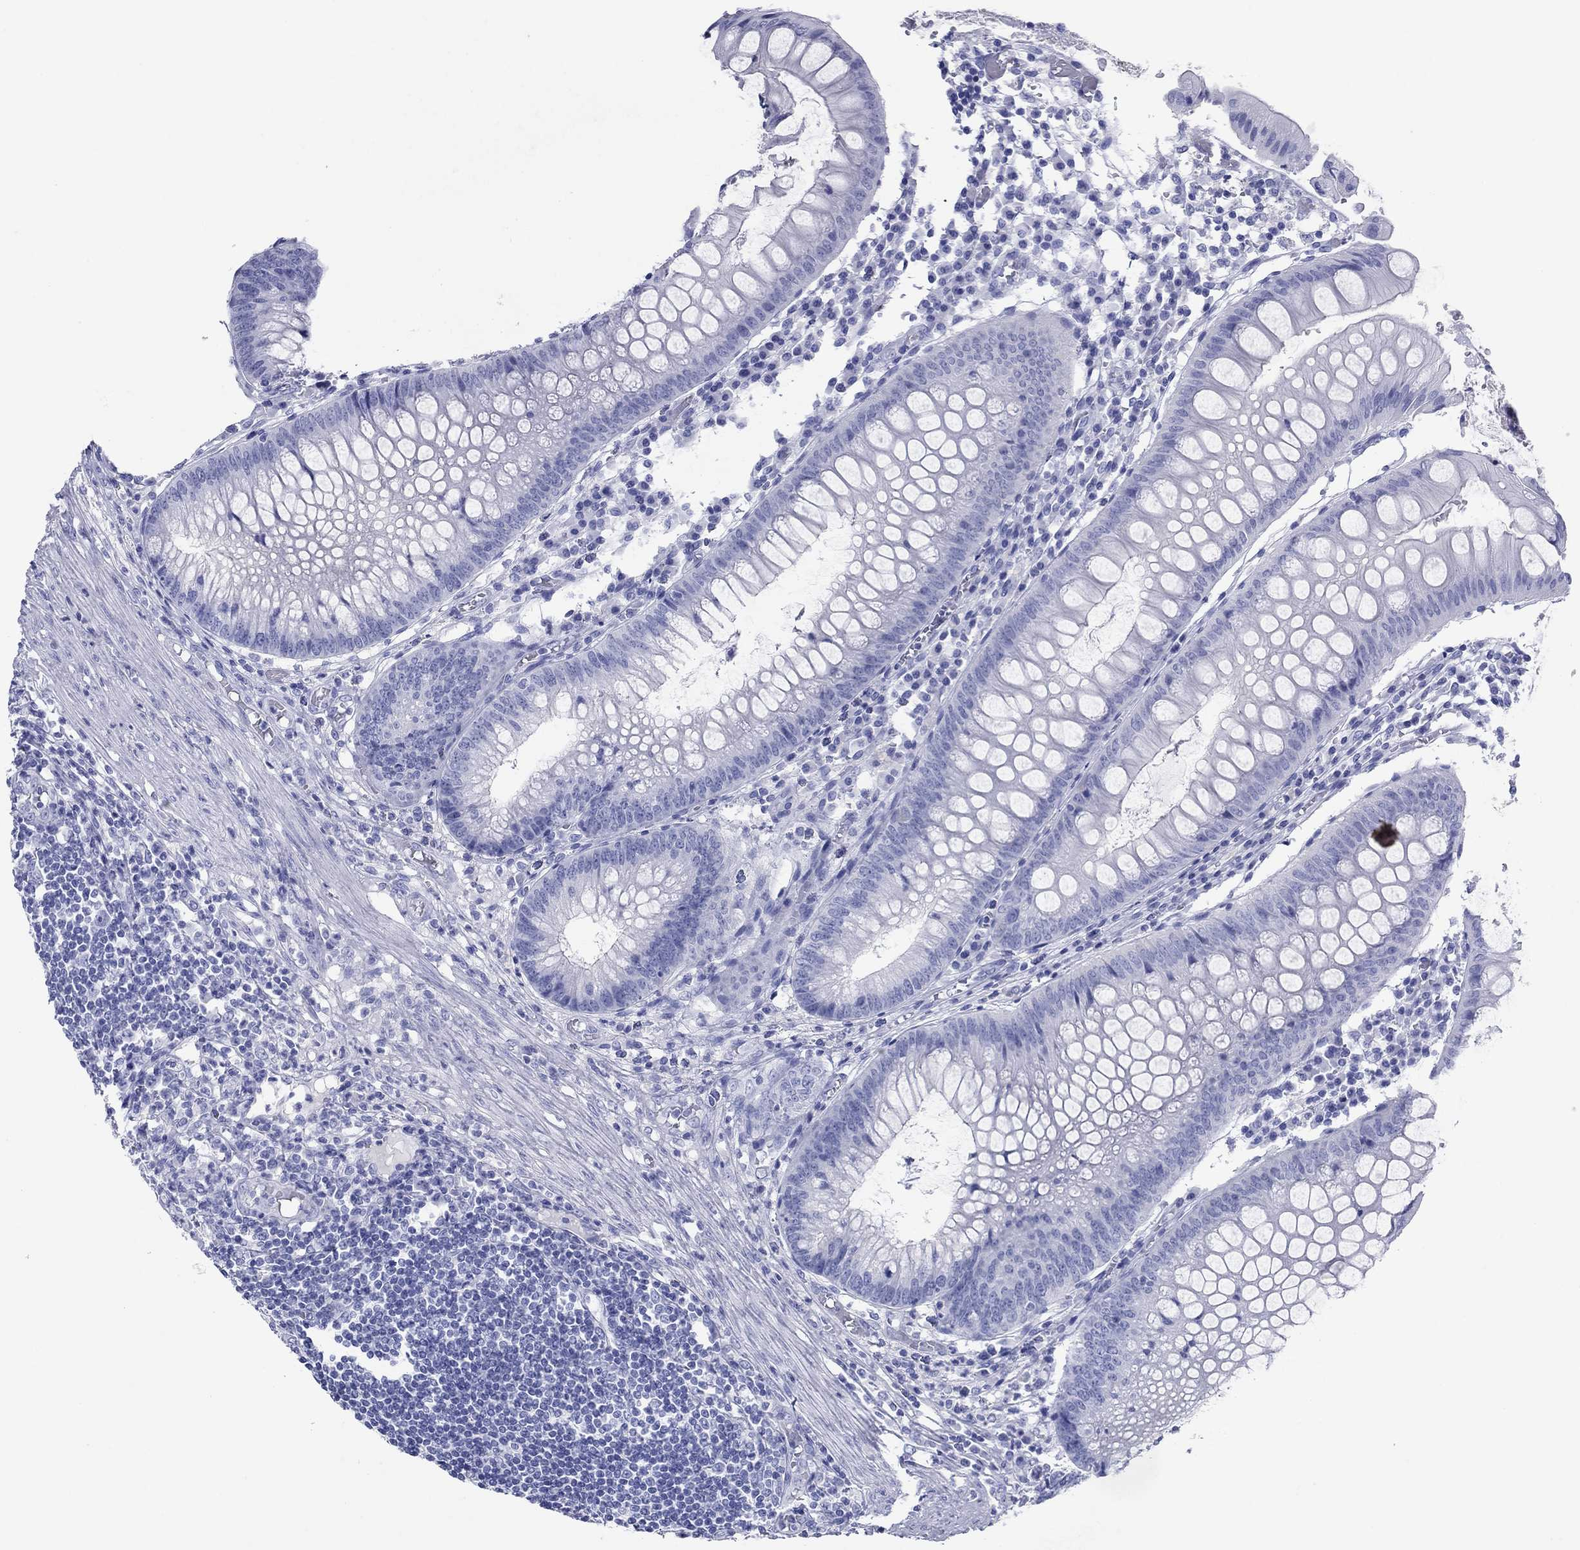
{"staining": {"intensity": "negative", "quantity": "none", "location": "none"}, "tissue": "appendix", "cell_type": "Glandular cells", "image_type": "normal", "snomed": [{"axis": "morphology", "description": "Normal tissue, NOS"}, {"axis": "morphology", "description": "Inflammation, NOS"}, {"axis": "topography", "description": "Appendix"}], "caption": "The histopathology image exhibits no staining of glandular cells in benign appendix. (Stains: DAB (3,3'-diaminobenzidine) IHC with hematoxylin counter stain, Microscopy: brightfield microscopy at high magnification).", "gene": "ATP4A", "patient": {"sex": "male", "age": 16}}